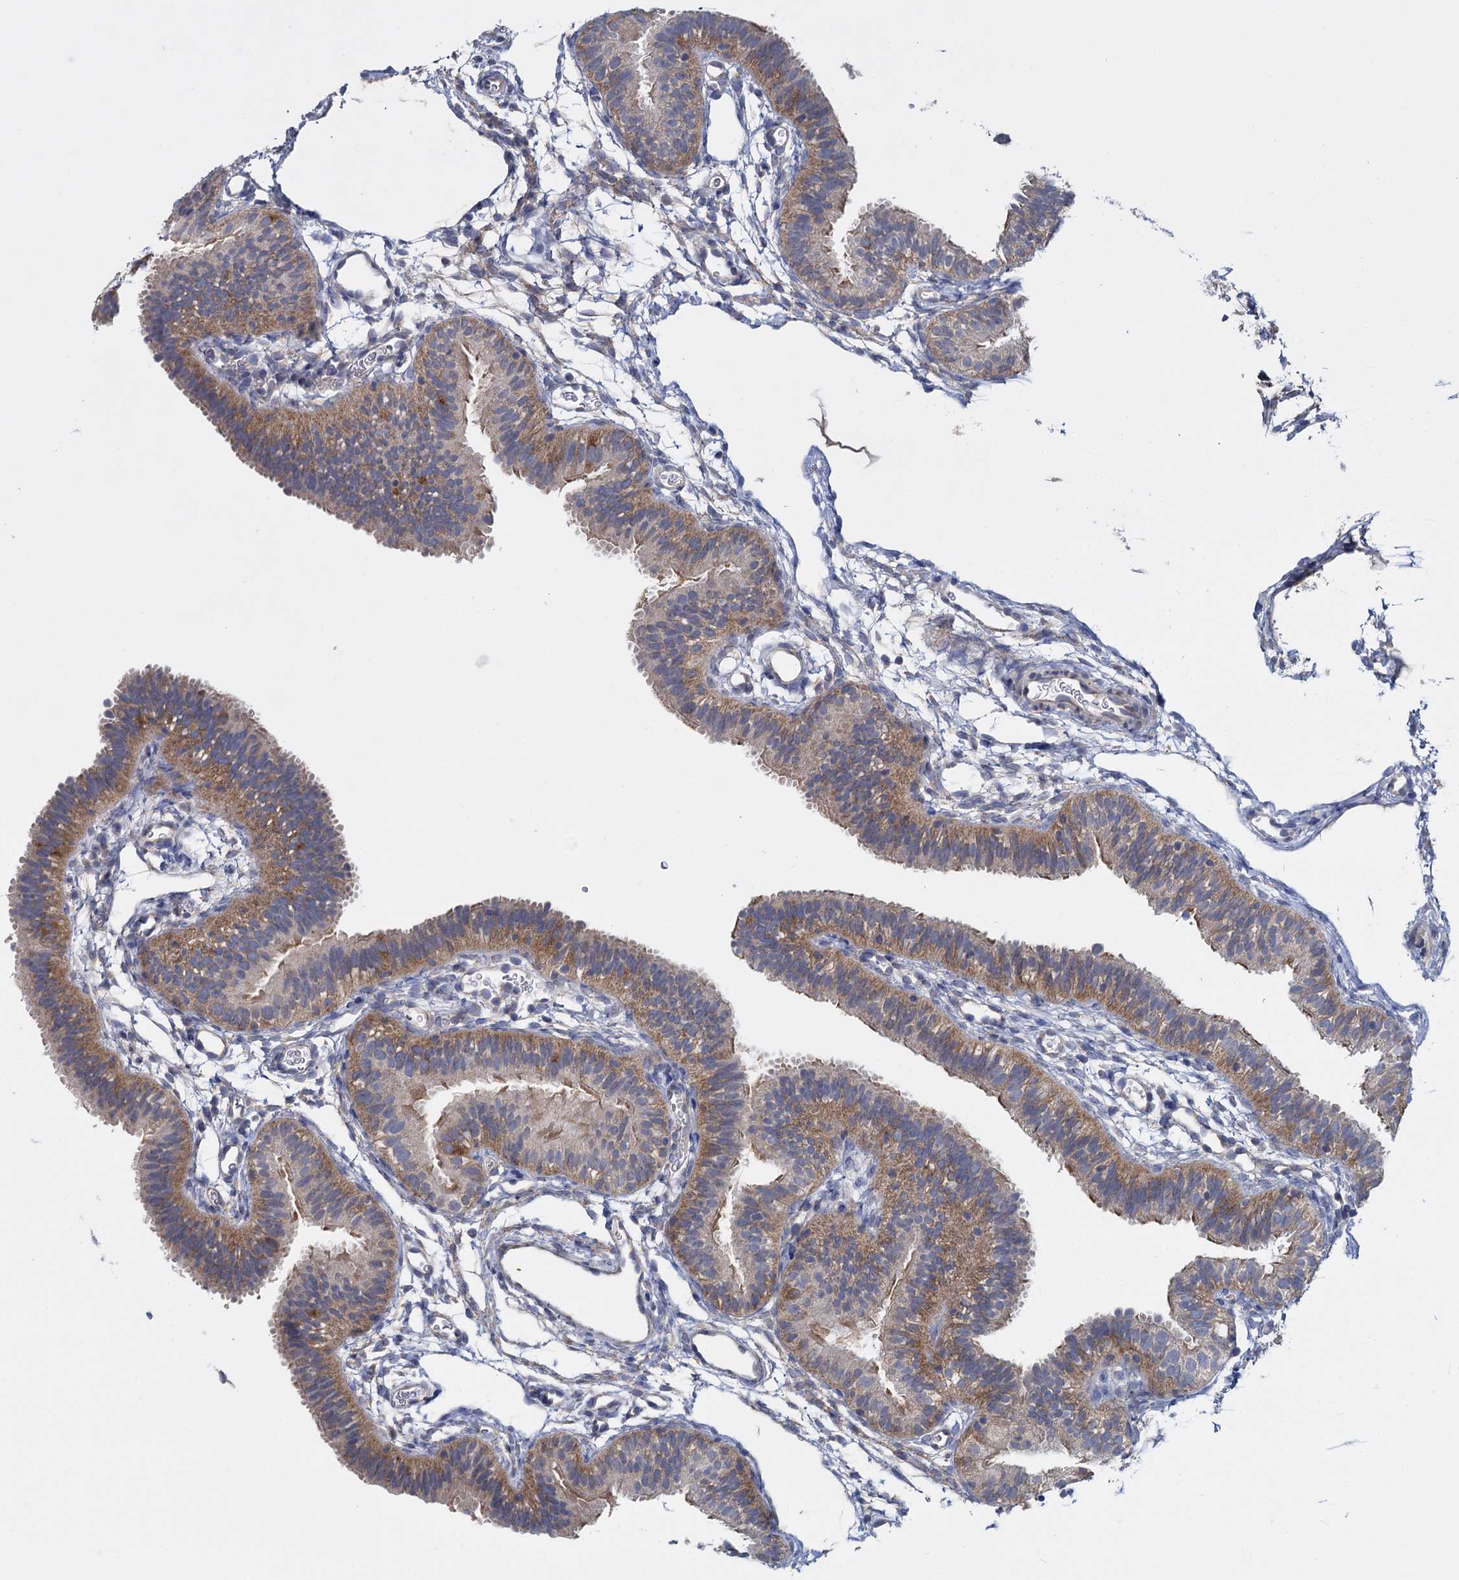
{"staining": {"intensity": "moderate", "quantity": ">75%", "location": "cytoplasmic/membranous"}, "tissue": "fallopian tube", "cell_type": "Glandular cells", "image_type": "normal", "snomed": [{"axis": "morphology", "description": "Normal tissue, NOS"}, {"axis": "topography", "description": "Fallopian tube"}], "caption": "About >75% of glandular cells in normal human fallopian tube exhibit moderate cytoplasmic/membranous protein staining as visualized by brown immunohistochemical staining.", "gene": "GSTM2", "patient": {"sex": "female", "age": 35}}